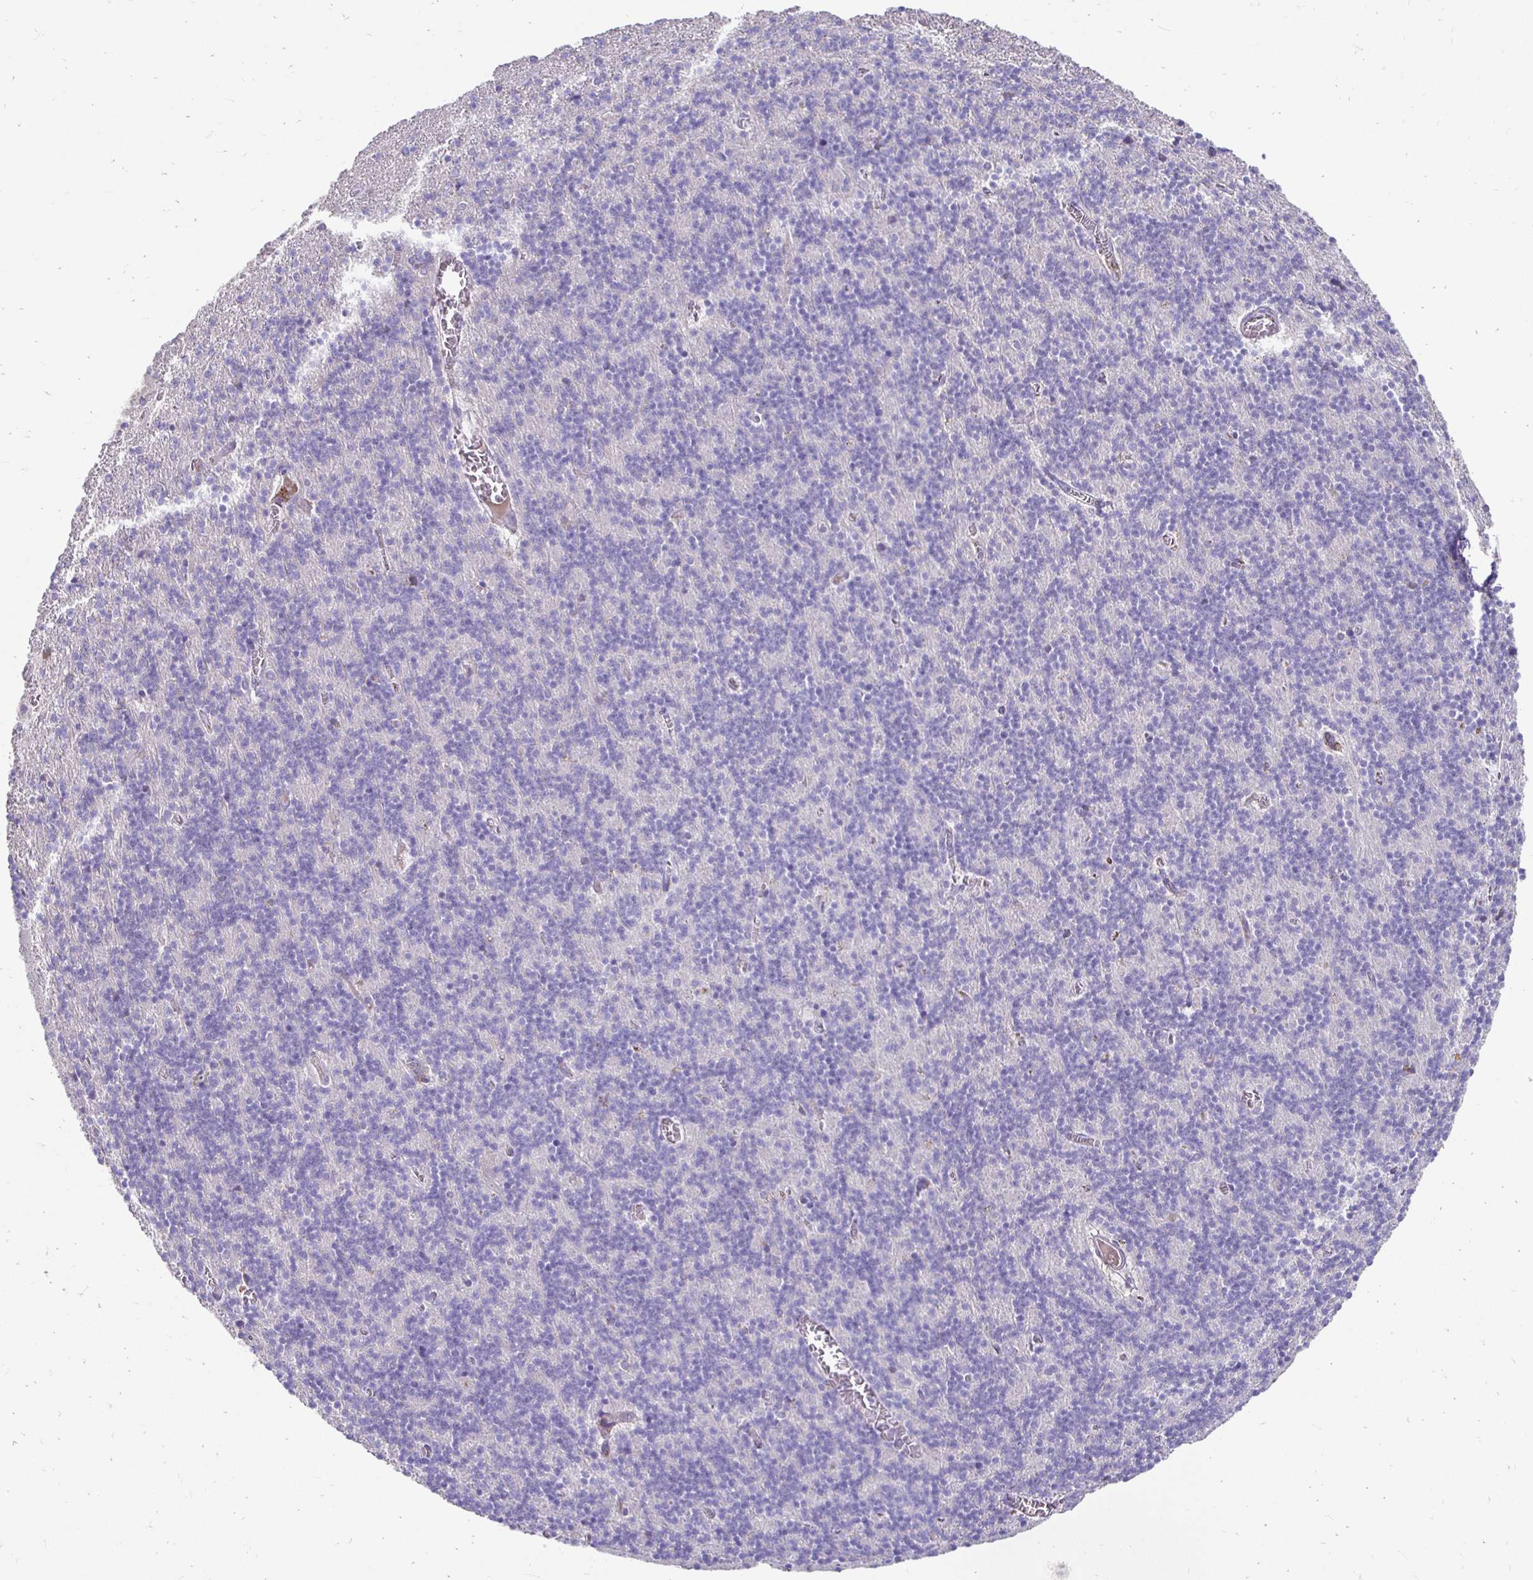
{"staining": {"intensity": "negative", "quantity": "none", "location": "none"}, "tissue": "cerebellum", "cell_type": "Cells in granular layer", "image_type": "normal", "snomed": [{"axis": "morphology", "description": "Normal tissue, NOS"}, {"axis": "topography", "description": "Cerebellum"}], "caption": "High magnification brightfield microscopy of benign cerebellum stained with DAB (3,3'-diaminobenzidine) (brown) and counterstained with hematoxylin (blue): cells in granular layer show no significant positivity.", "gene": "AKAP6", "patient": {"sex": "male", "age": 70}}